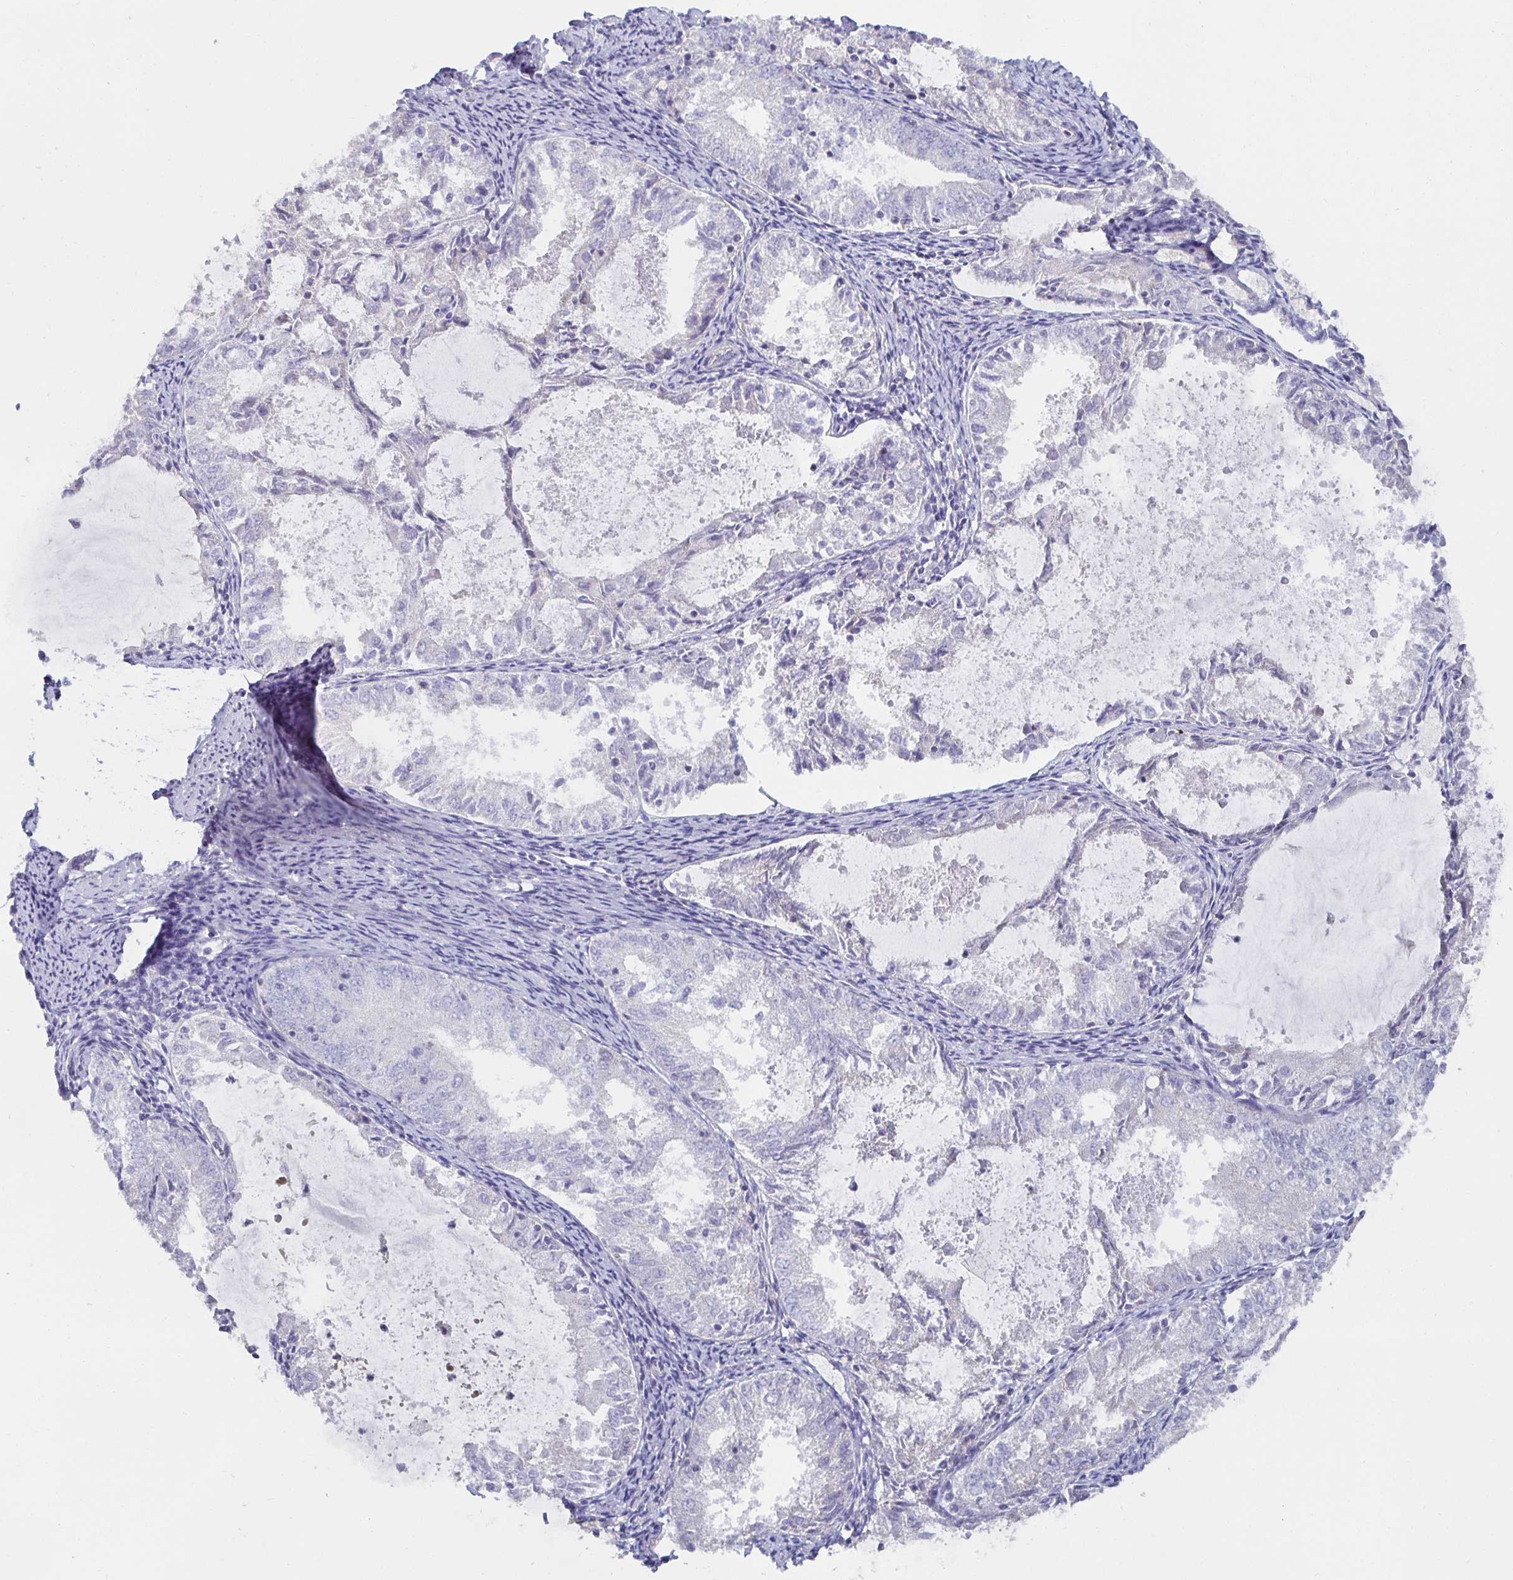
{"staining": {"intensity": "negative", "quantity": "none", "location": "none"}, "tissue": "endometrial cancer", "cell_type": "Tumor cells", "image_type": "cancer", "snomed": [{"axis": "morphology", "description": "Adenocarcinoma, NOS"}, {"axis": "topography", "description": "Endometrium"}], "caption": "Immunohistochemistry photomicrograph of endometrial cancer stained for a protein (brown), which demonstrates no staining in tumor cells.", "gene": "METTL22", "patient": {"sex": "female", "age": 57}}